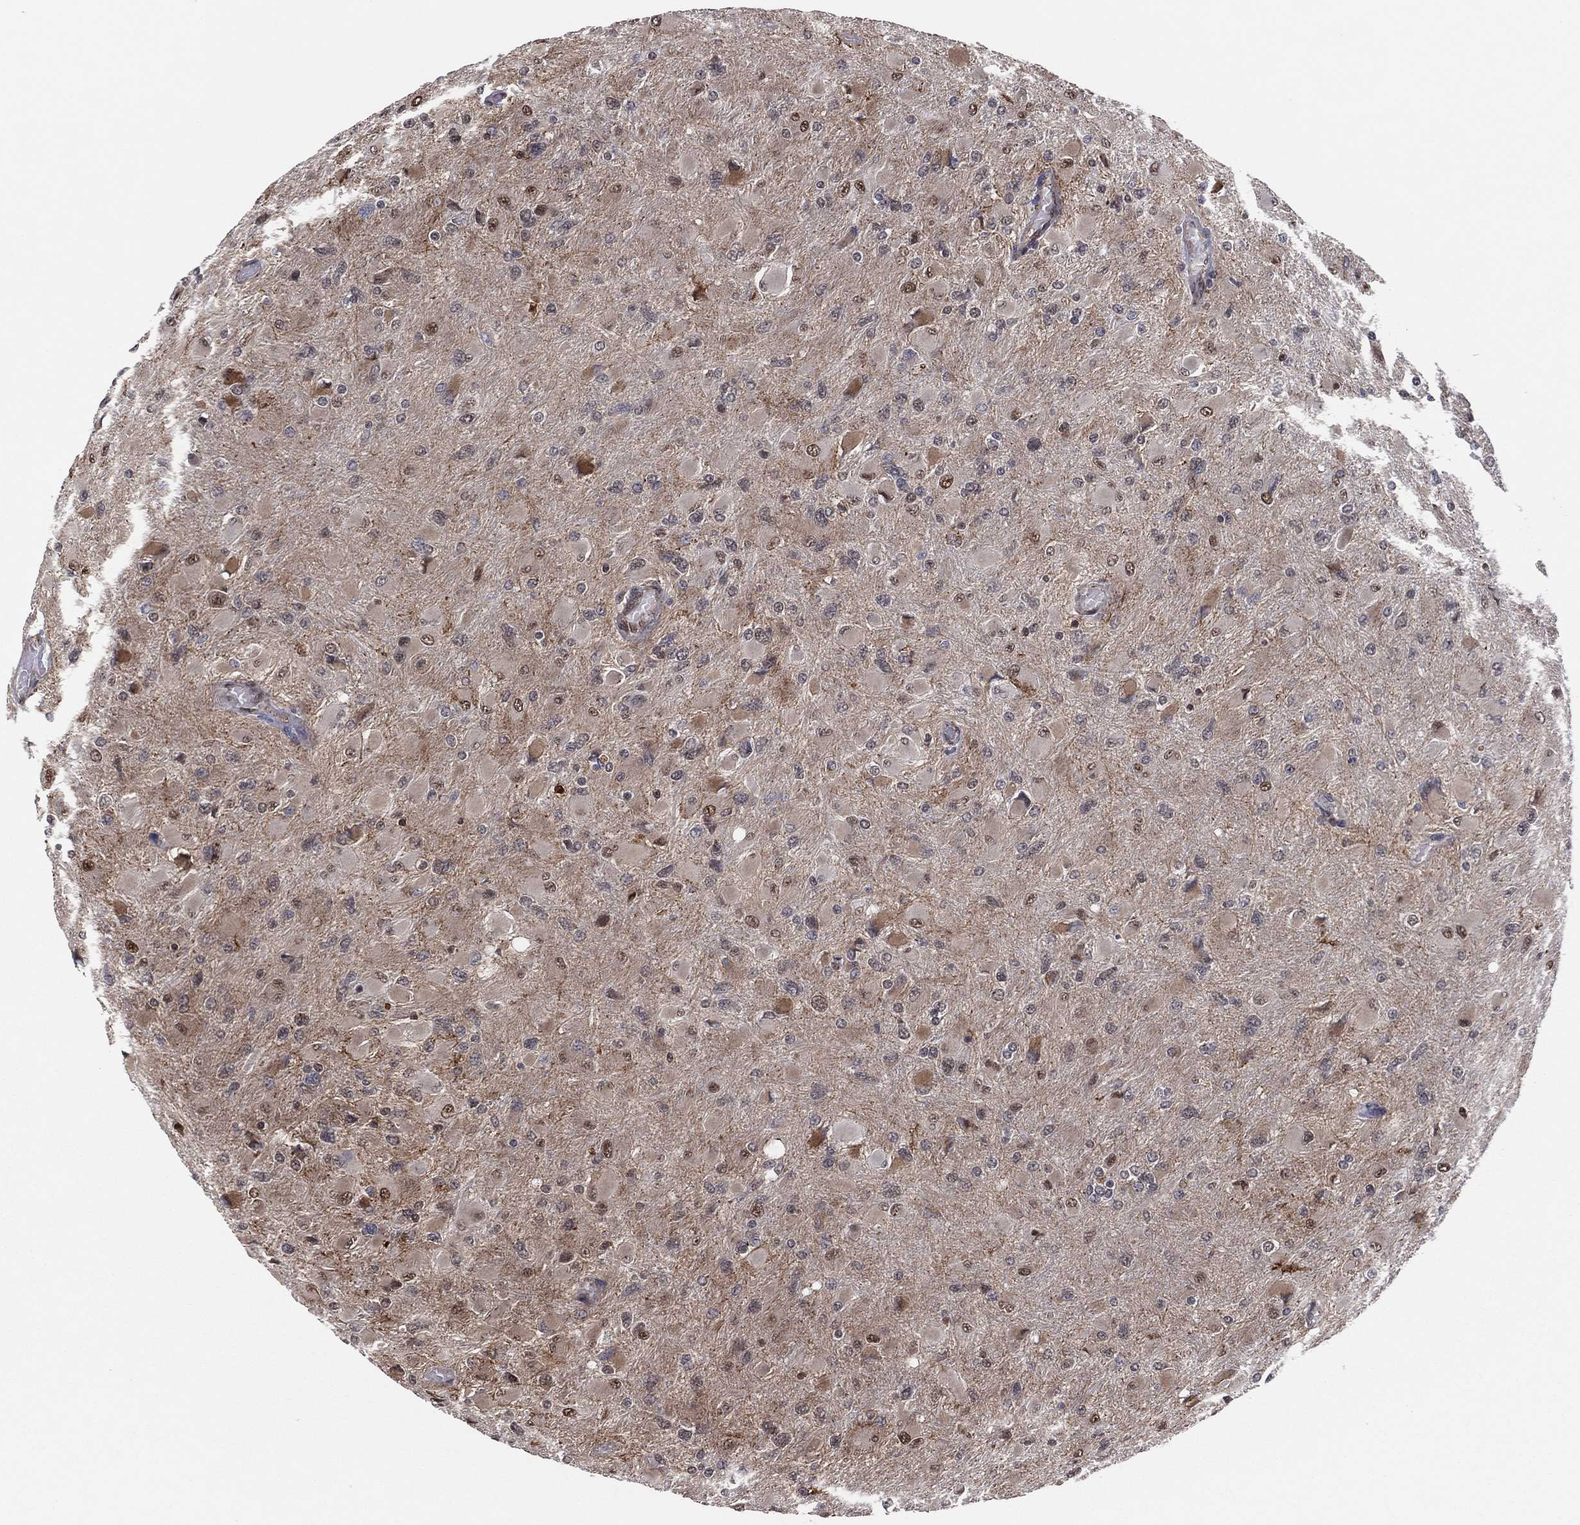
{"staining": {"intensity": "moderate", "quantity": "<25%", "location": "cytoplasmic/membranous,nuclear"}, "tissue": "glioma", "cell_type": "Tumor cells", "image_type": "cancer", "snomed": [{"axis": "morphology", "description": "Glioma, malignant, High grade"}, {"axis": "topography", "description": "Cerebral cortex"}], "caption": "Immunohistochemistry (IHC) (DAB (3,3'-diaminobenzidine)) staining of human malignant glioma (high-grade) reveals moderate cytoplasmic/membranous and nuclear protein positivity in approximately <25% of tumor cells.", "gene": "ICOSLG", "patient": {"sex": "female", "age": 36}}